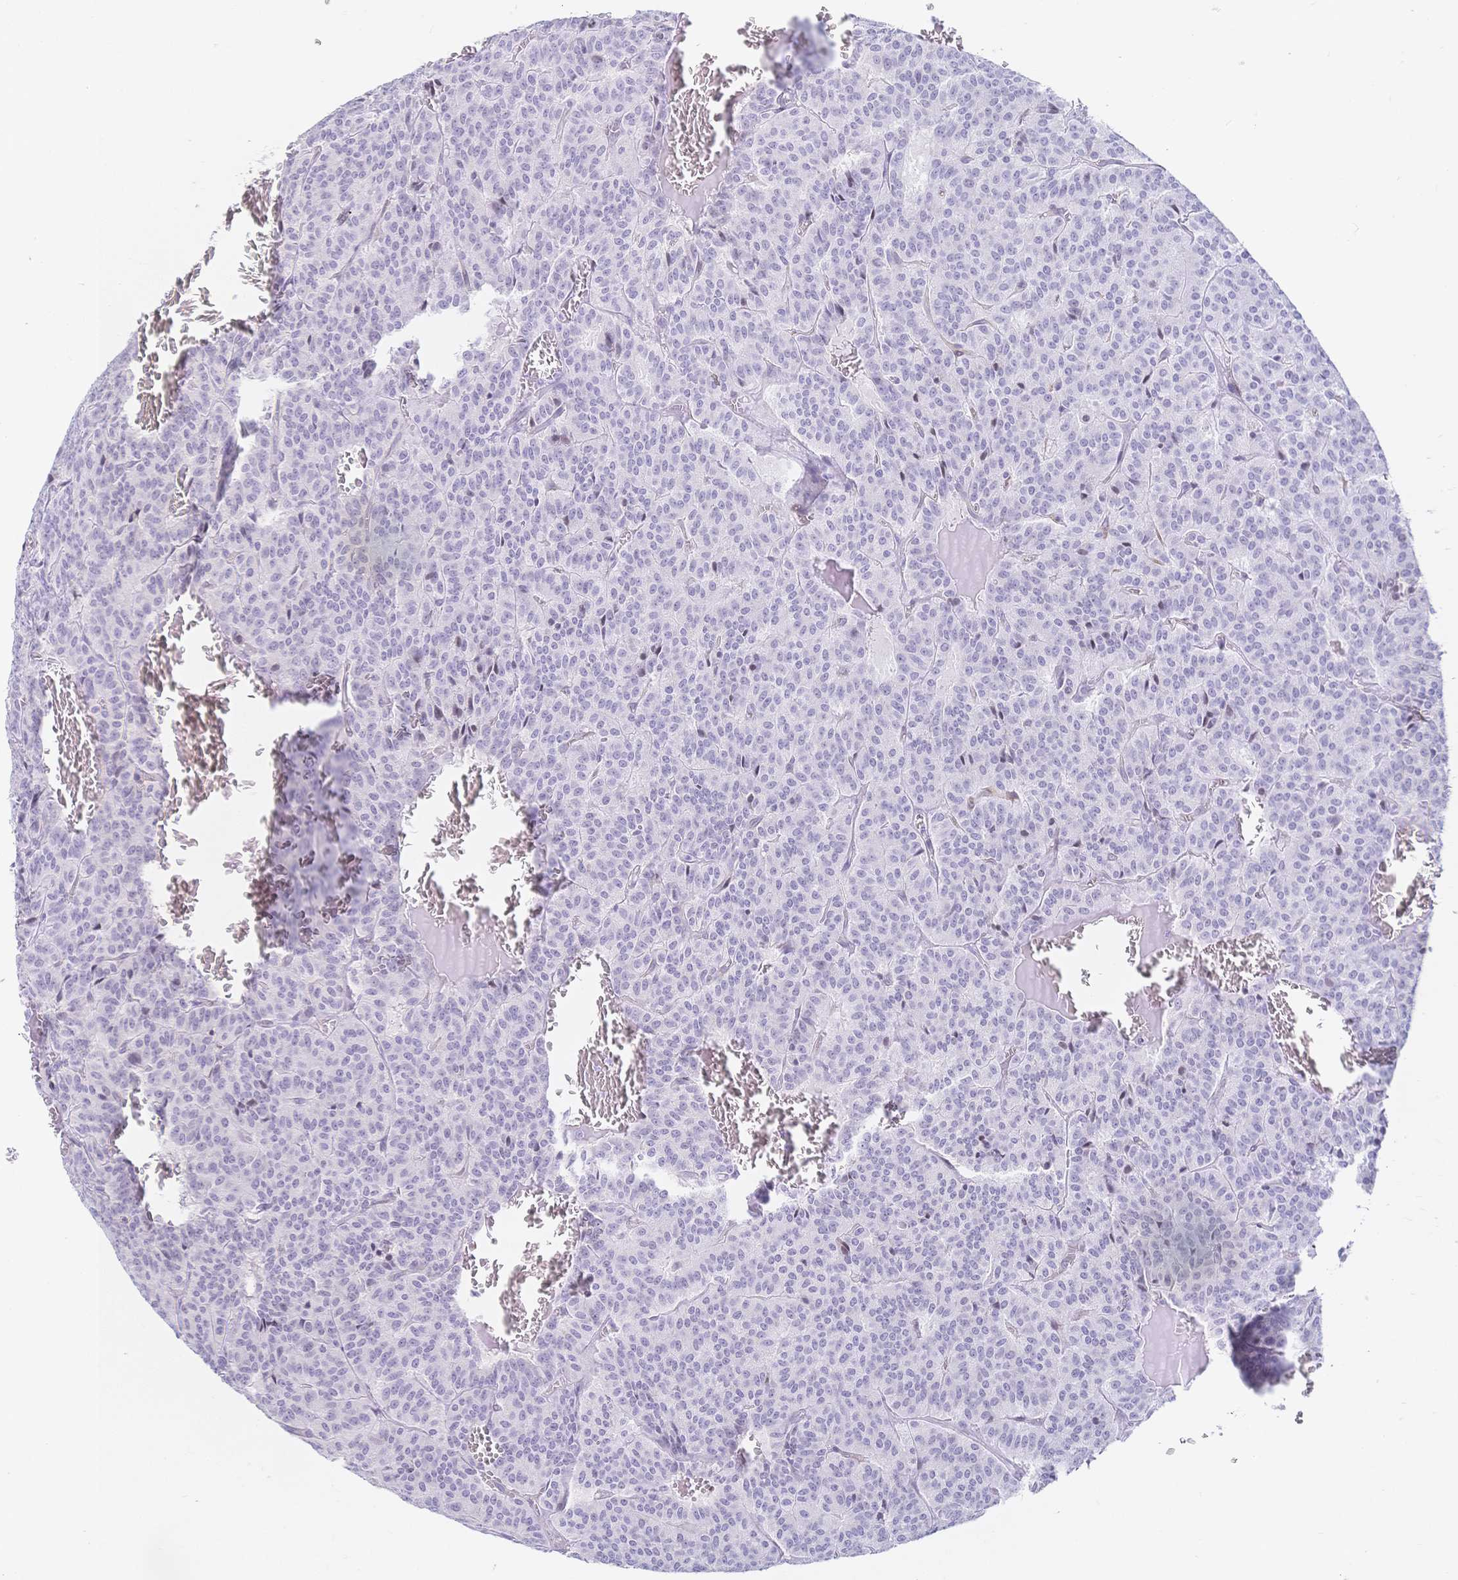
{"staining": {"intensity": "negative", "quantity": "none", "location": "none"}, "tissue": "carcinoid", "cell_type": "Tumor cells", "image_type": "cancer", "snomed": [{"axis": "morphology", "description": "Carcinoid, malignant, NOS"}, {"axis": "topography", "description": "Lung"}], "caption": "This is an IHC image of human malignant carcinoid. There is no positivity in tumor cells.", "gene": "CR2", "patient": {"sex": "male", "age": 70}}